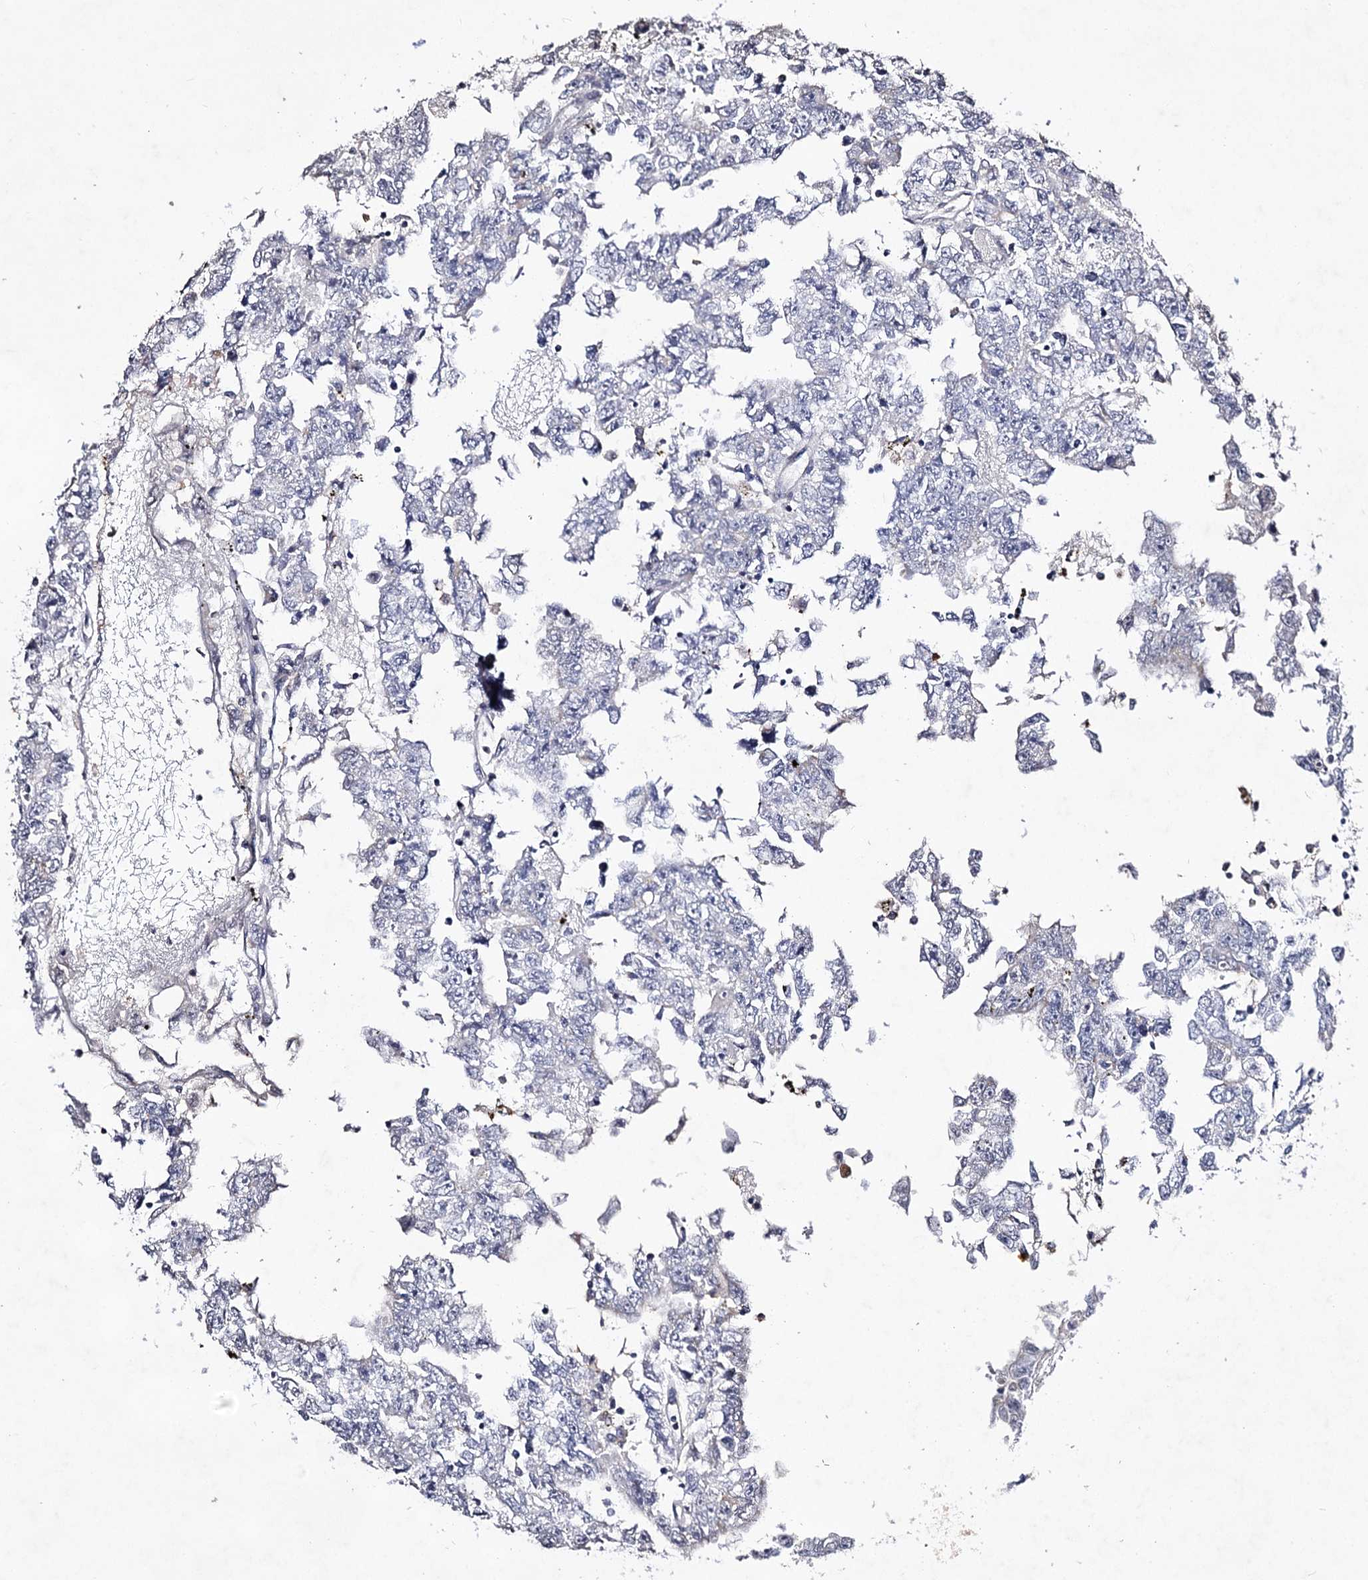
{"staining": {"intensity": "negative", "quantity": "none", "location": "none"}, "tissue": "testis cancer", "cell_type": "Tumor cells", "image_type": "cancer", "snomed": [{"axis": "morphology", "description": "Carcinoma, Embryonal, NOS"}, {"axis": "topography", "description": "Testis"}], "caption": "Tumor cells are negative for protein expression in human embryonal carcinoma (testis).", "gene": "PLIN1", "patient": {"sex": "male", "age": 25}}